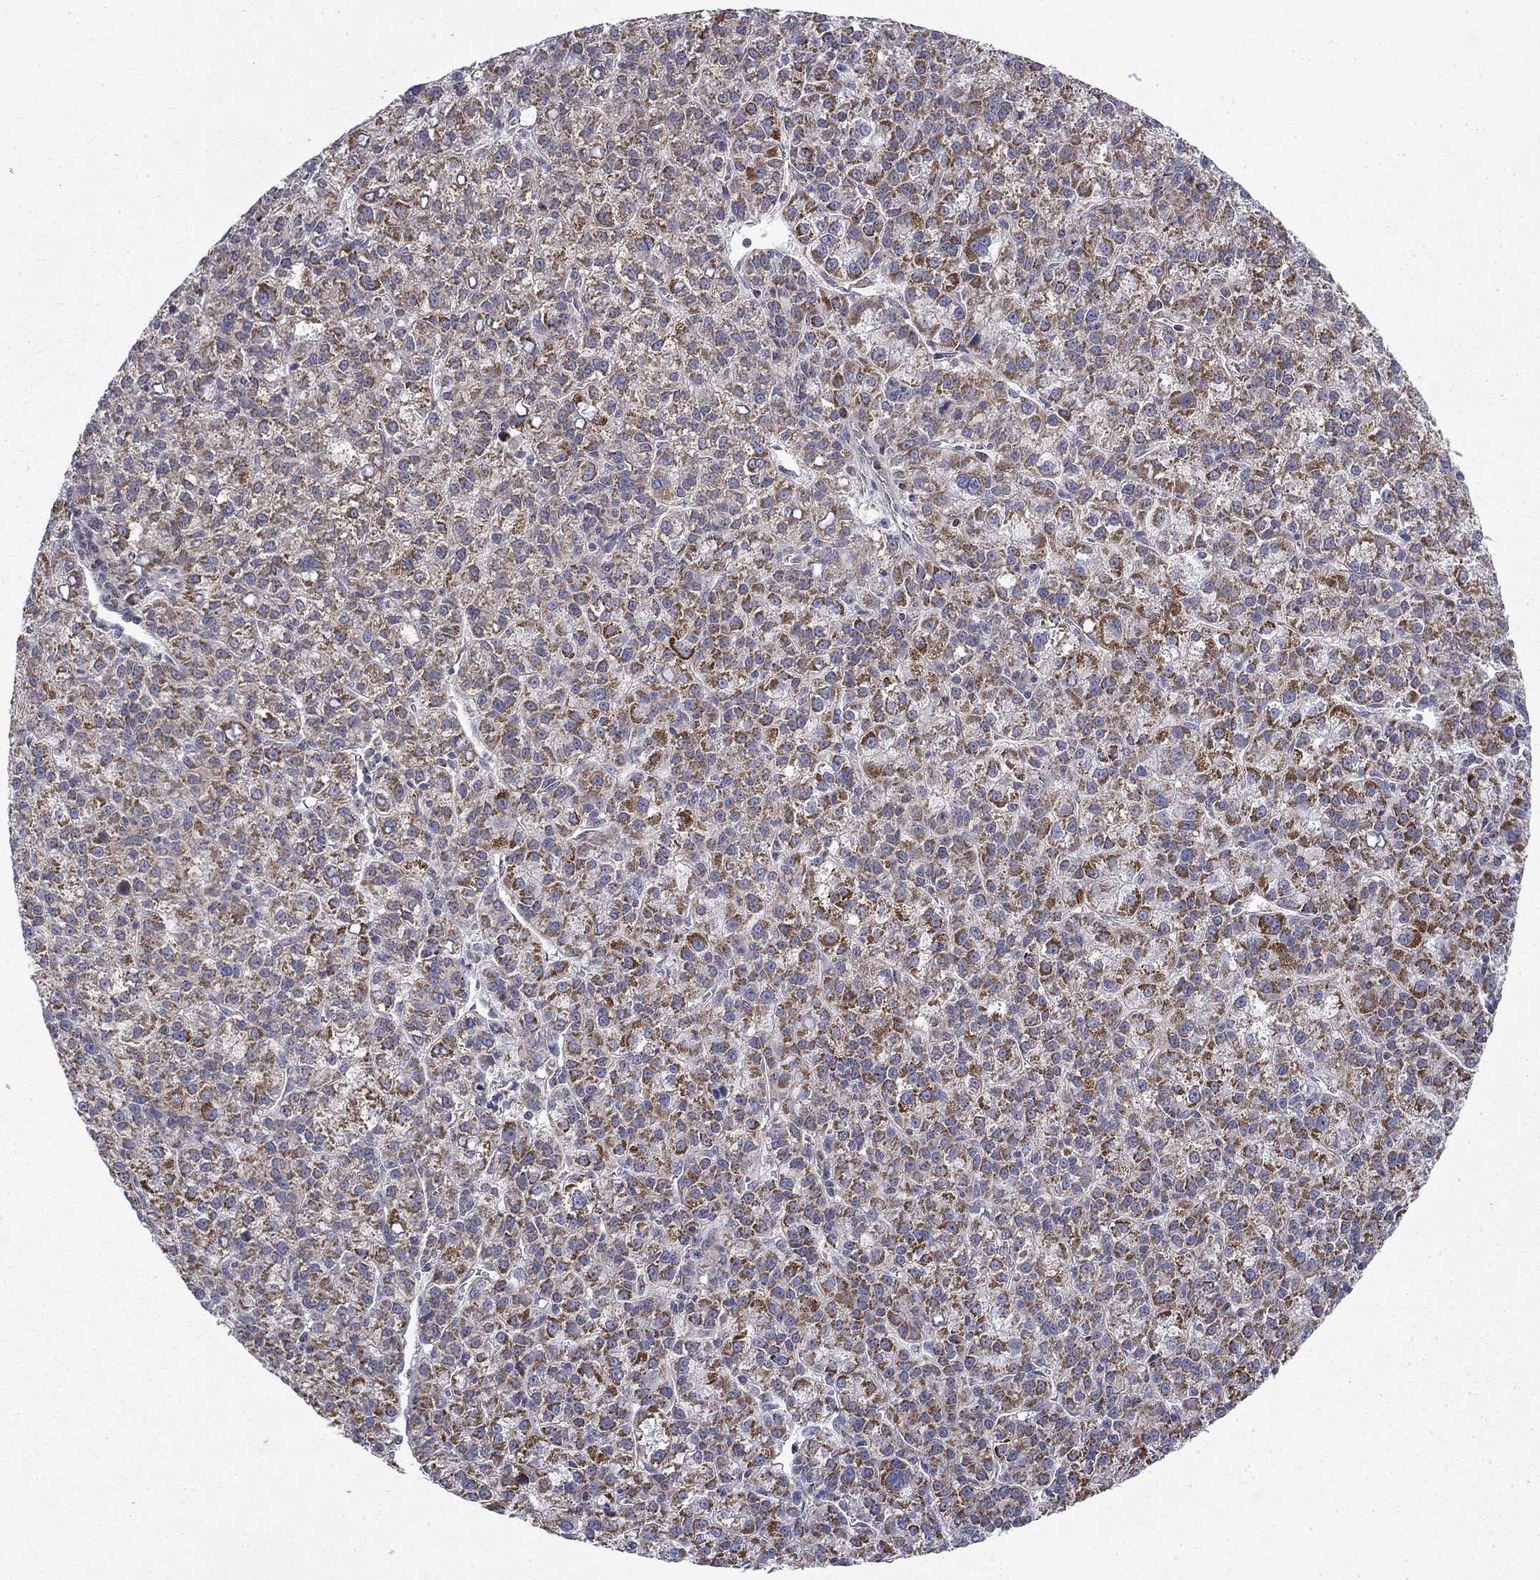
{"staining": {"intensity": "strong", "quantity": "25%-75%", "location": "cytoplasmic/membranous"}, "tissue": "liver cancer", "cell_type": "Tumor cells", "image_type": "cancer", "snomed": [{"axis": "morphology", "description": "Carcinoma, Hepatocellular, NOS"}, {"axis": "topography", "description": "Liver"}], "caption": "Strong cytoplasmic/membranous expression for a protein is identified in about 25%-75% of tumor cells of liver cancer (hepatocellular carcinoma) using IHC.", "gene": "PCBP3", "patient": {"sex": "female", "age": 60}}